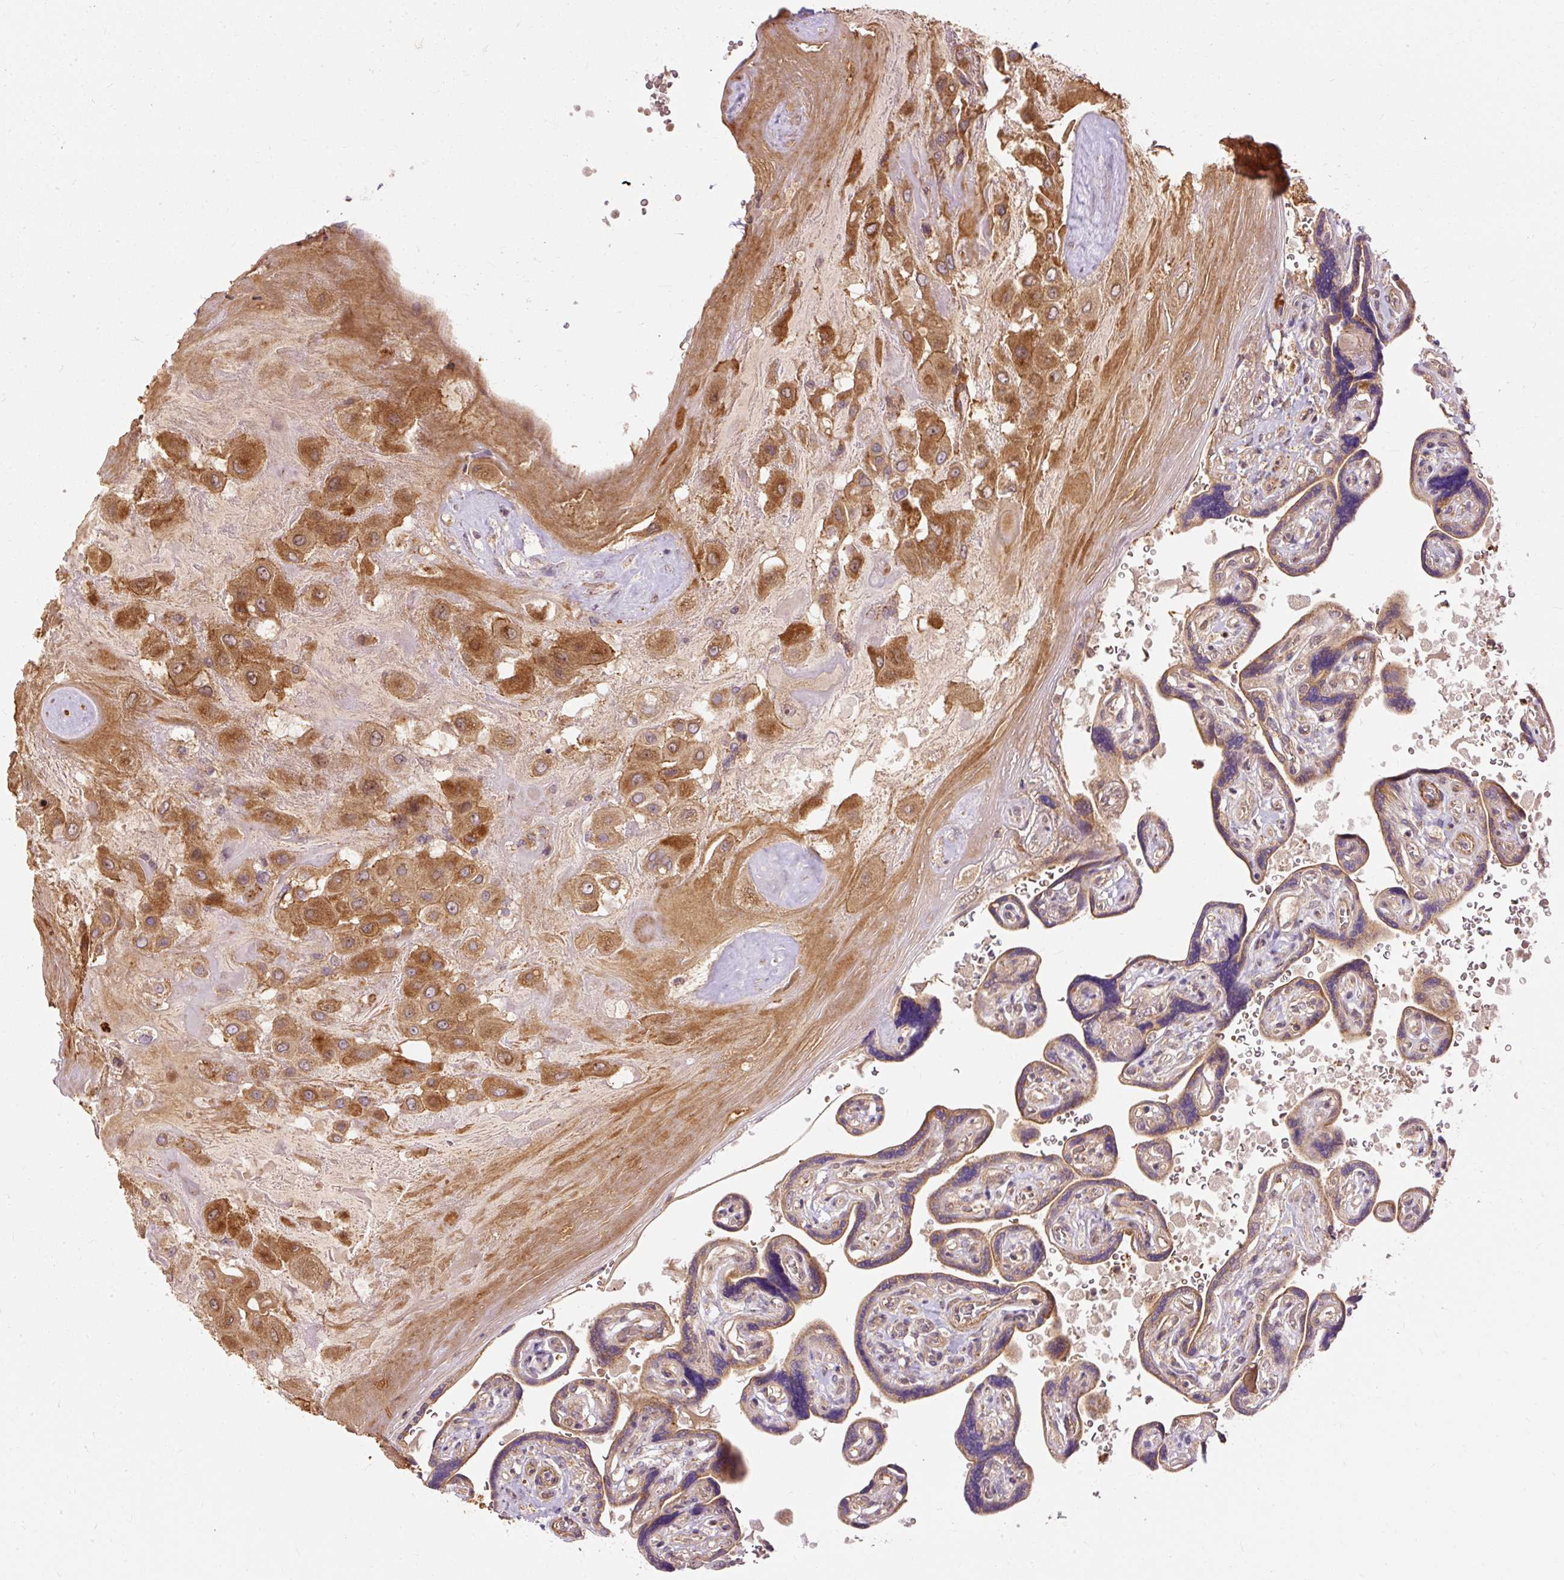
{"staining": {"intensity": "strong", "quantity": ">75%", "location": "cytoplasmic/membranous"}, "tissue": "placenta", "cell_type": "Decidual cells", "image_type": "normal", "snomed": [{"axis": "morphology", "description": "Normal tissue, NOS"}, {"axis": "topography", "description": "Placenta"}], "caption": "An immunohistochemistry (IHC) histopathology image of unremarkable tissue is shown. Protein staining in brown shows strong cytoplasmic/membranous positivity in placenta within decidual cells.", "gene": "RIPOR3", "patient": {"sex": "female", "age": 32}}